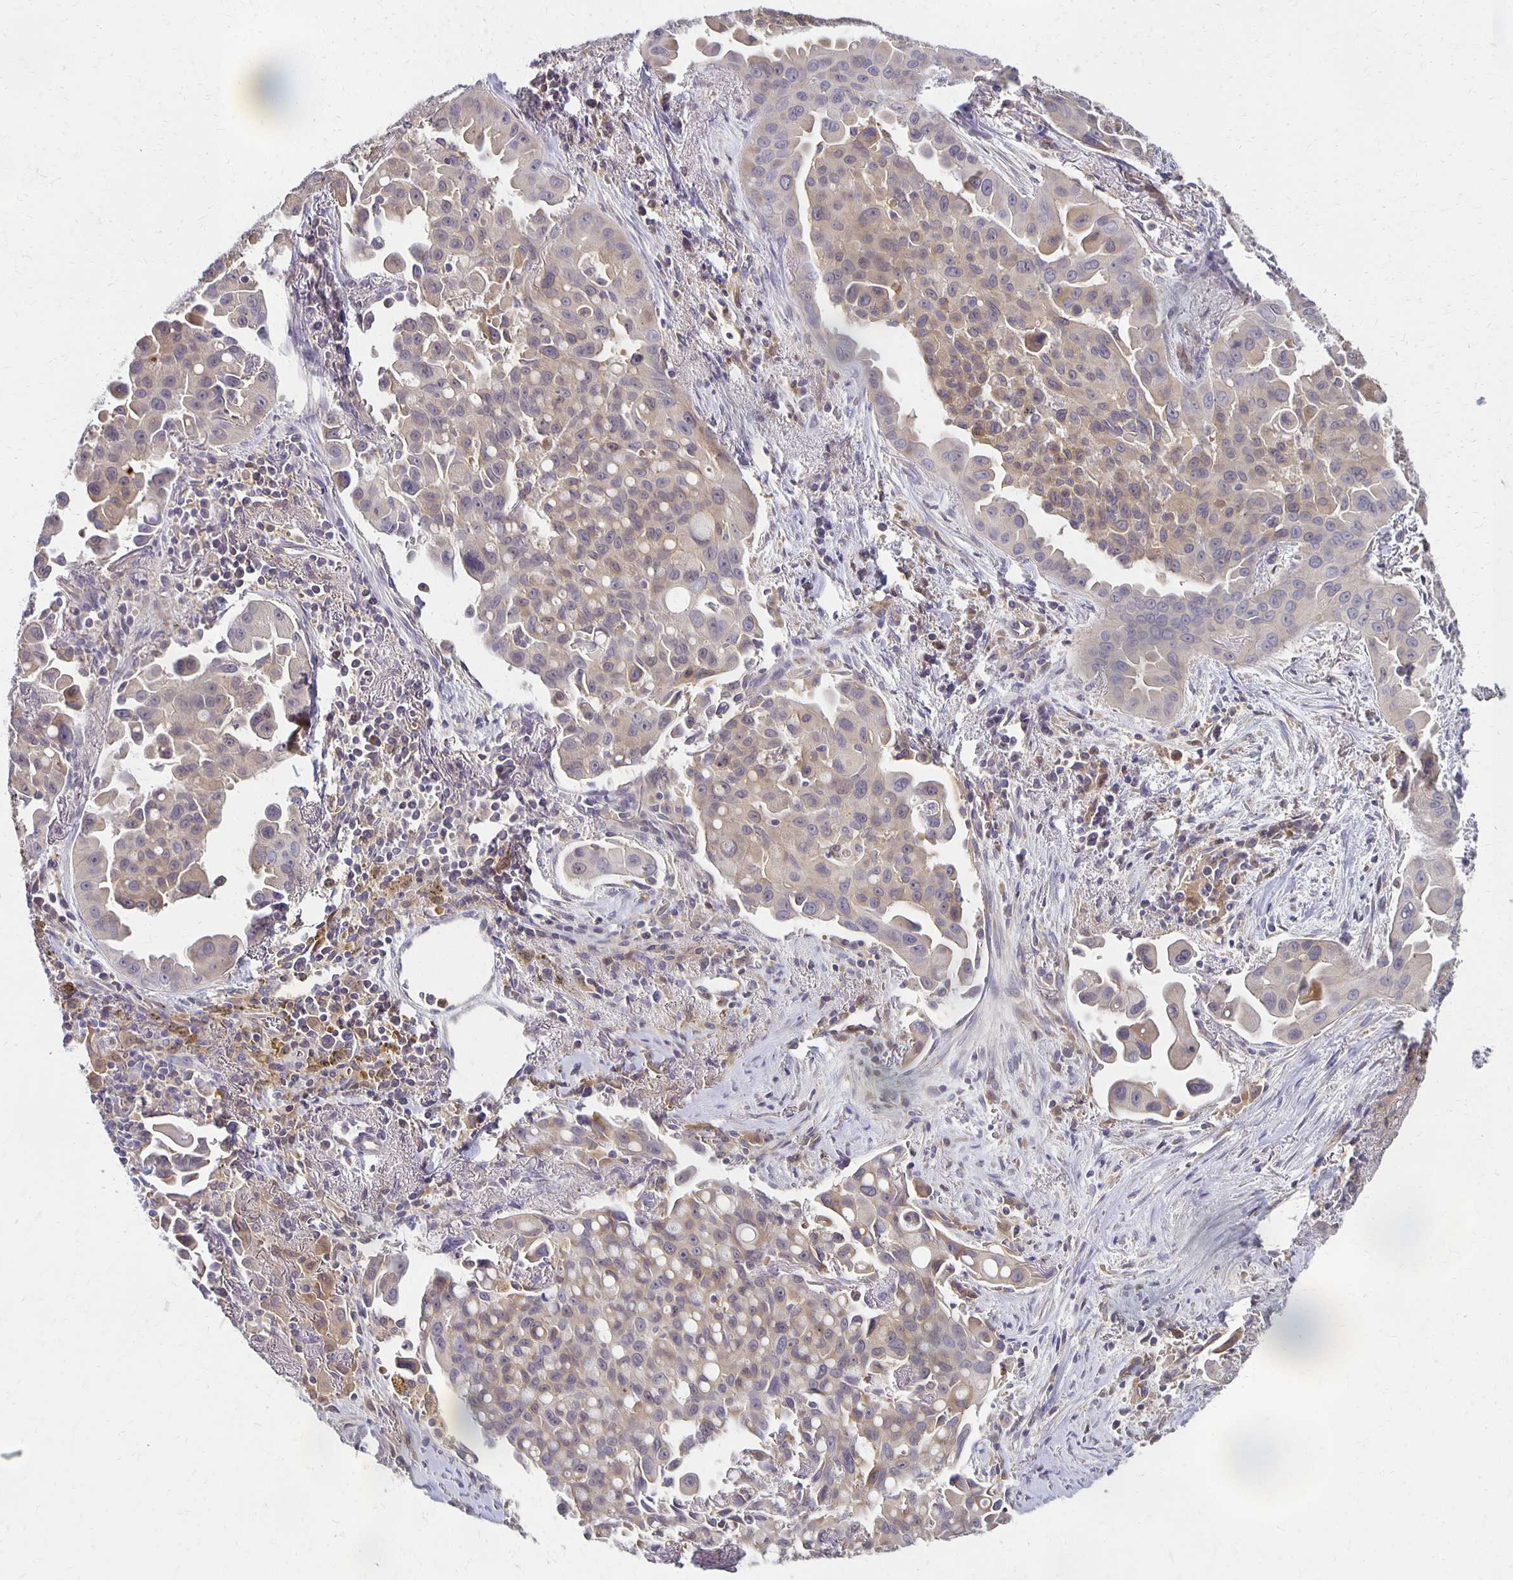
{"staining": {"intensity": "weak", "quantity": "25%-75%", "location": "cytoplasmic/membranous"}, "tissue": "lung cancer", "cell_type": "Tumor cells", "image_type": "cancer", "snomed": [{"axis": "morphology", "description": "Adenocarcinoma, NOS"}, {"axis": "topography", "description": "Lung"}], "caption": "Adenocarcinoma (lung) stained for a protein (brown) exhibits weak cytoplasmic/membranous positive staining in about 25%-75% of tumor cells.", "gene": "GPX4", "patient": {"sex": "male", "age": 68}}